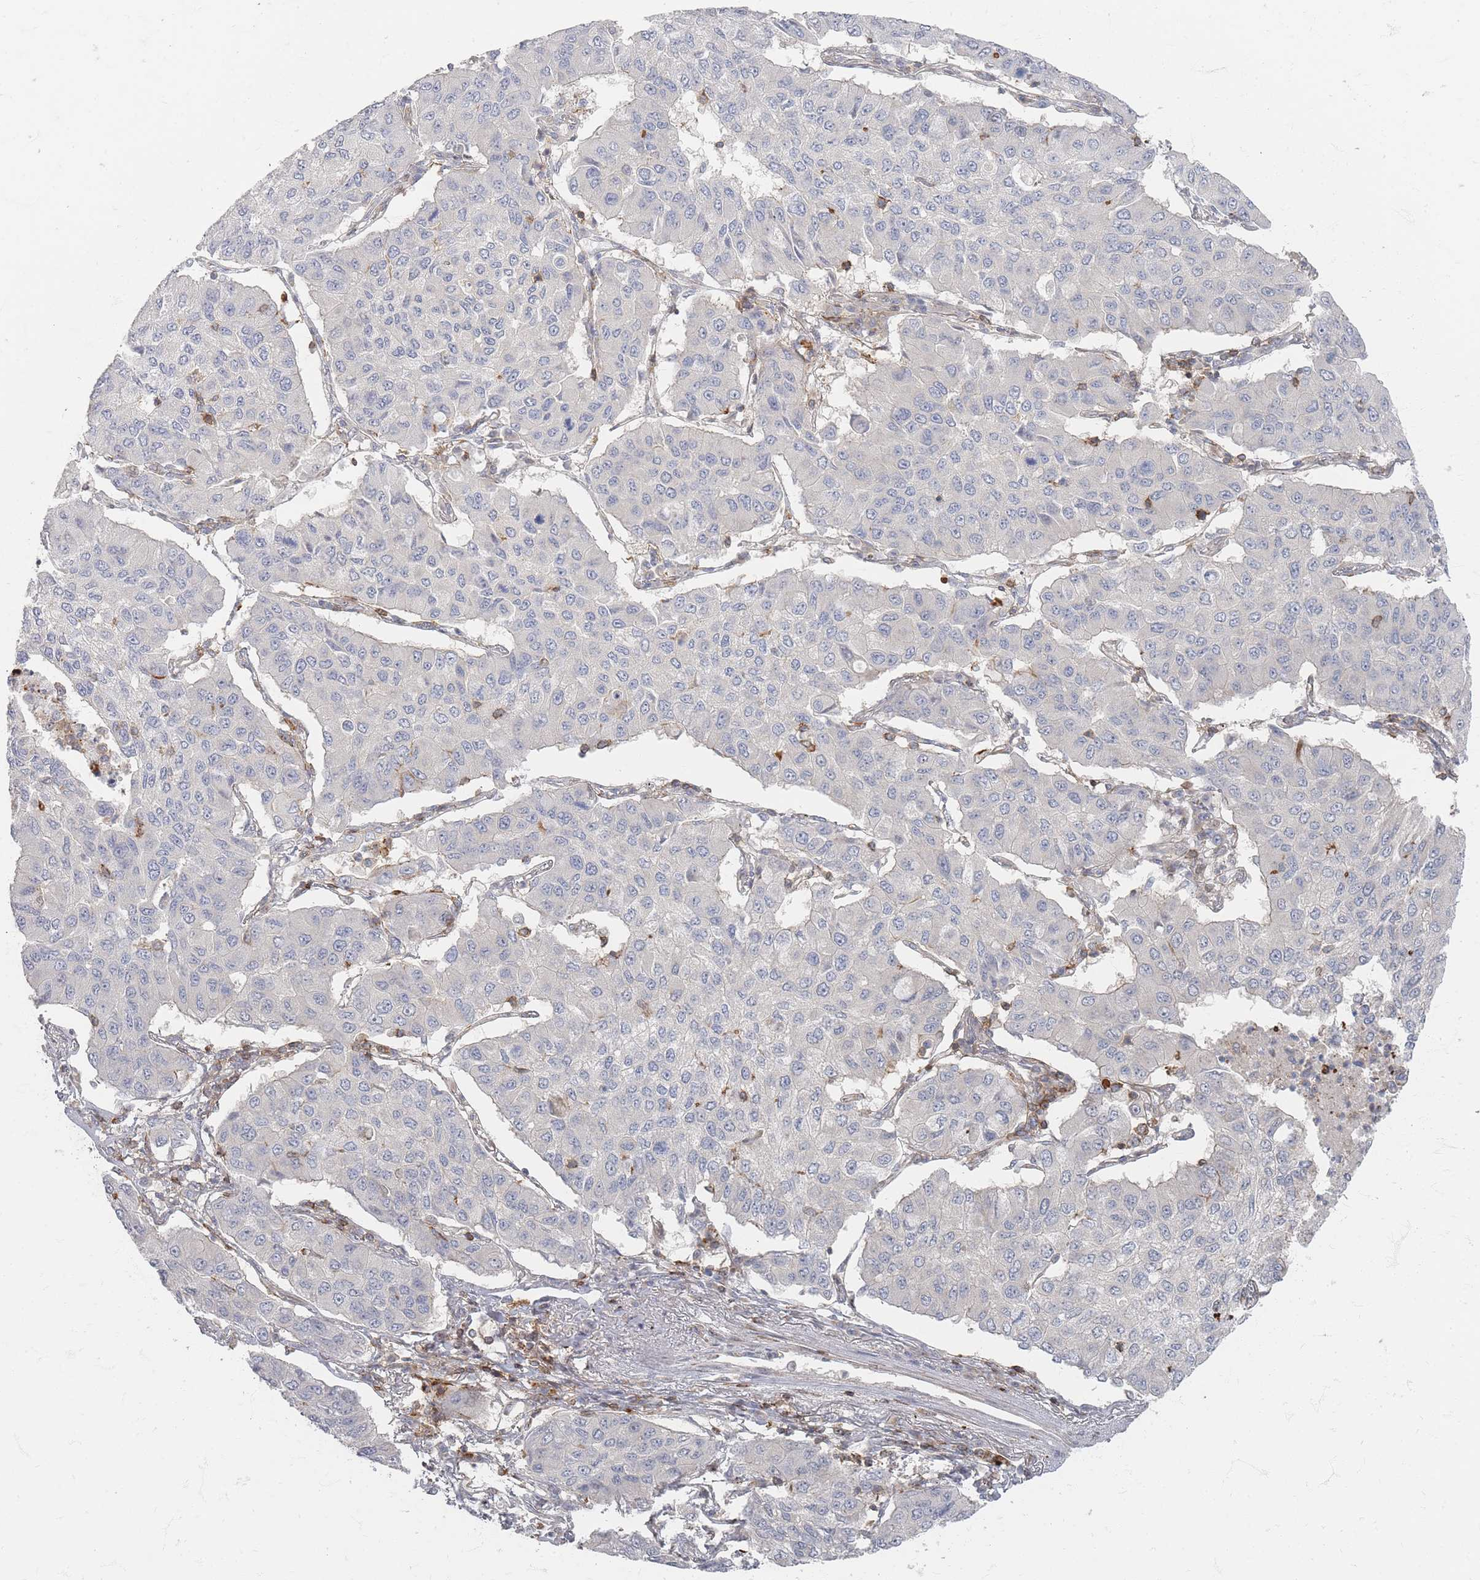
{"staining": {"intensity": "negative", "quantity": "none", "location": "none"}, "tissue": "lung cancer", "cell_type": "Tumor cells", "image_type": "cancer", "snomed": [{"axis": "morphology", "description": "Squamous cell carcinoma, NOS"}, {"axis": "topography", "description": "Lung"}], "caption": "The histopathology image displays no significant expression in tumor cells of squamous cell carcinoma (lung). (IHC, brightfield microscopy, high magnification).", "gene": "ZNF852", "patient": {"sex": "male", "age": 74}}